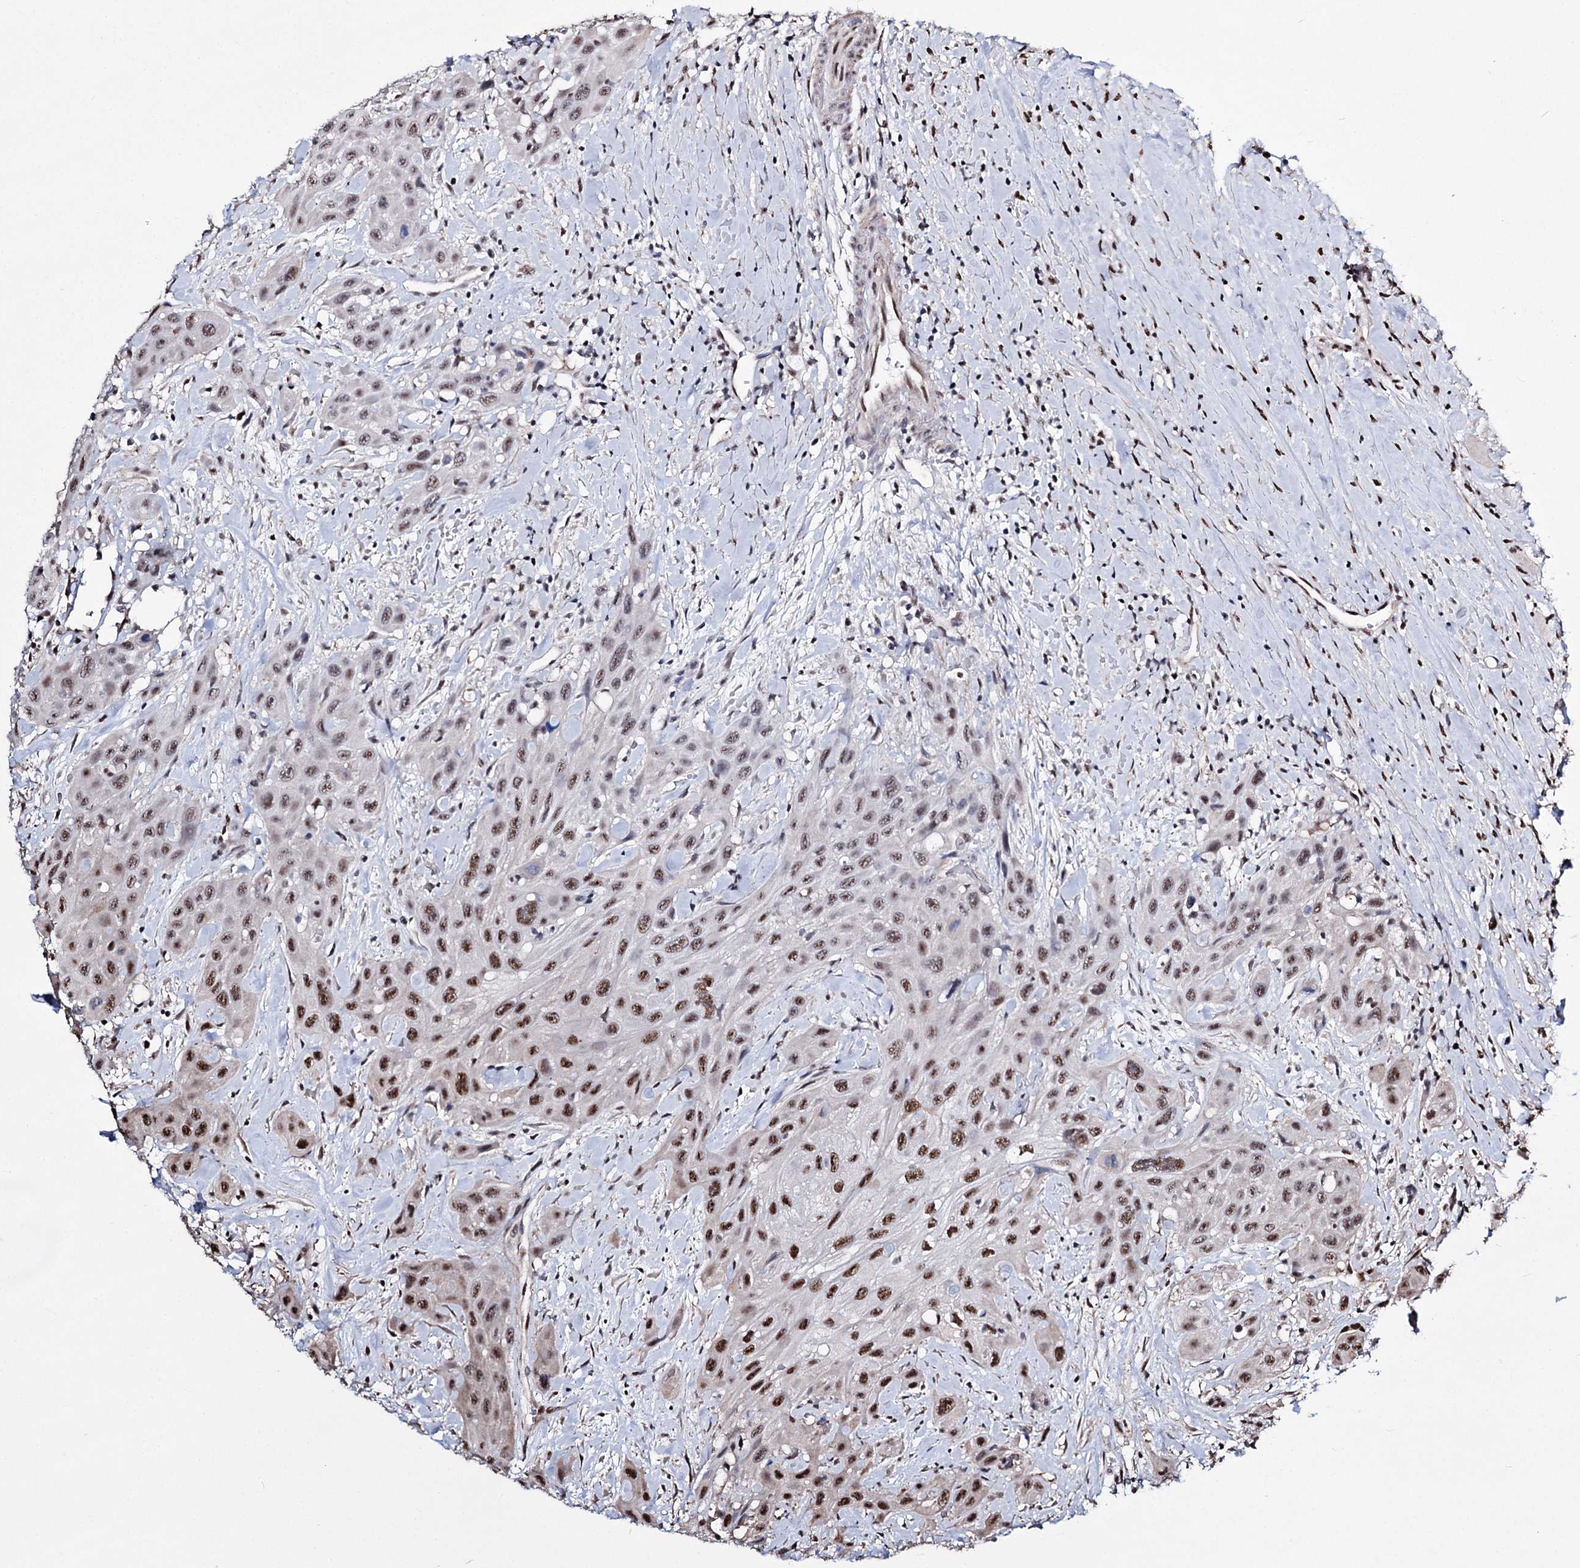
{"staining": {"intensity": "moderate", "quantity": ">75%", "location": "nuclear"}, "tissue": "head and neck cancer", "cell_type": "Tumor cells", "image_type": "cancer", "snomed": [{"axis": "morphology", "description": "Squamous cell carcinoma, NOS"}, {"axis": "topography", "description": "Head-Neck"}], "caption": "Squamous cell carcinoma (head and neck) stained with immunohistochemistry shows moderate nuclear expression in about >75% of tumor cells.", "gene": "CHMP7", "patient": {"sex": "male", "age": 81}}